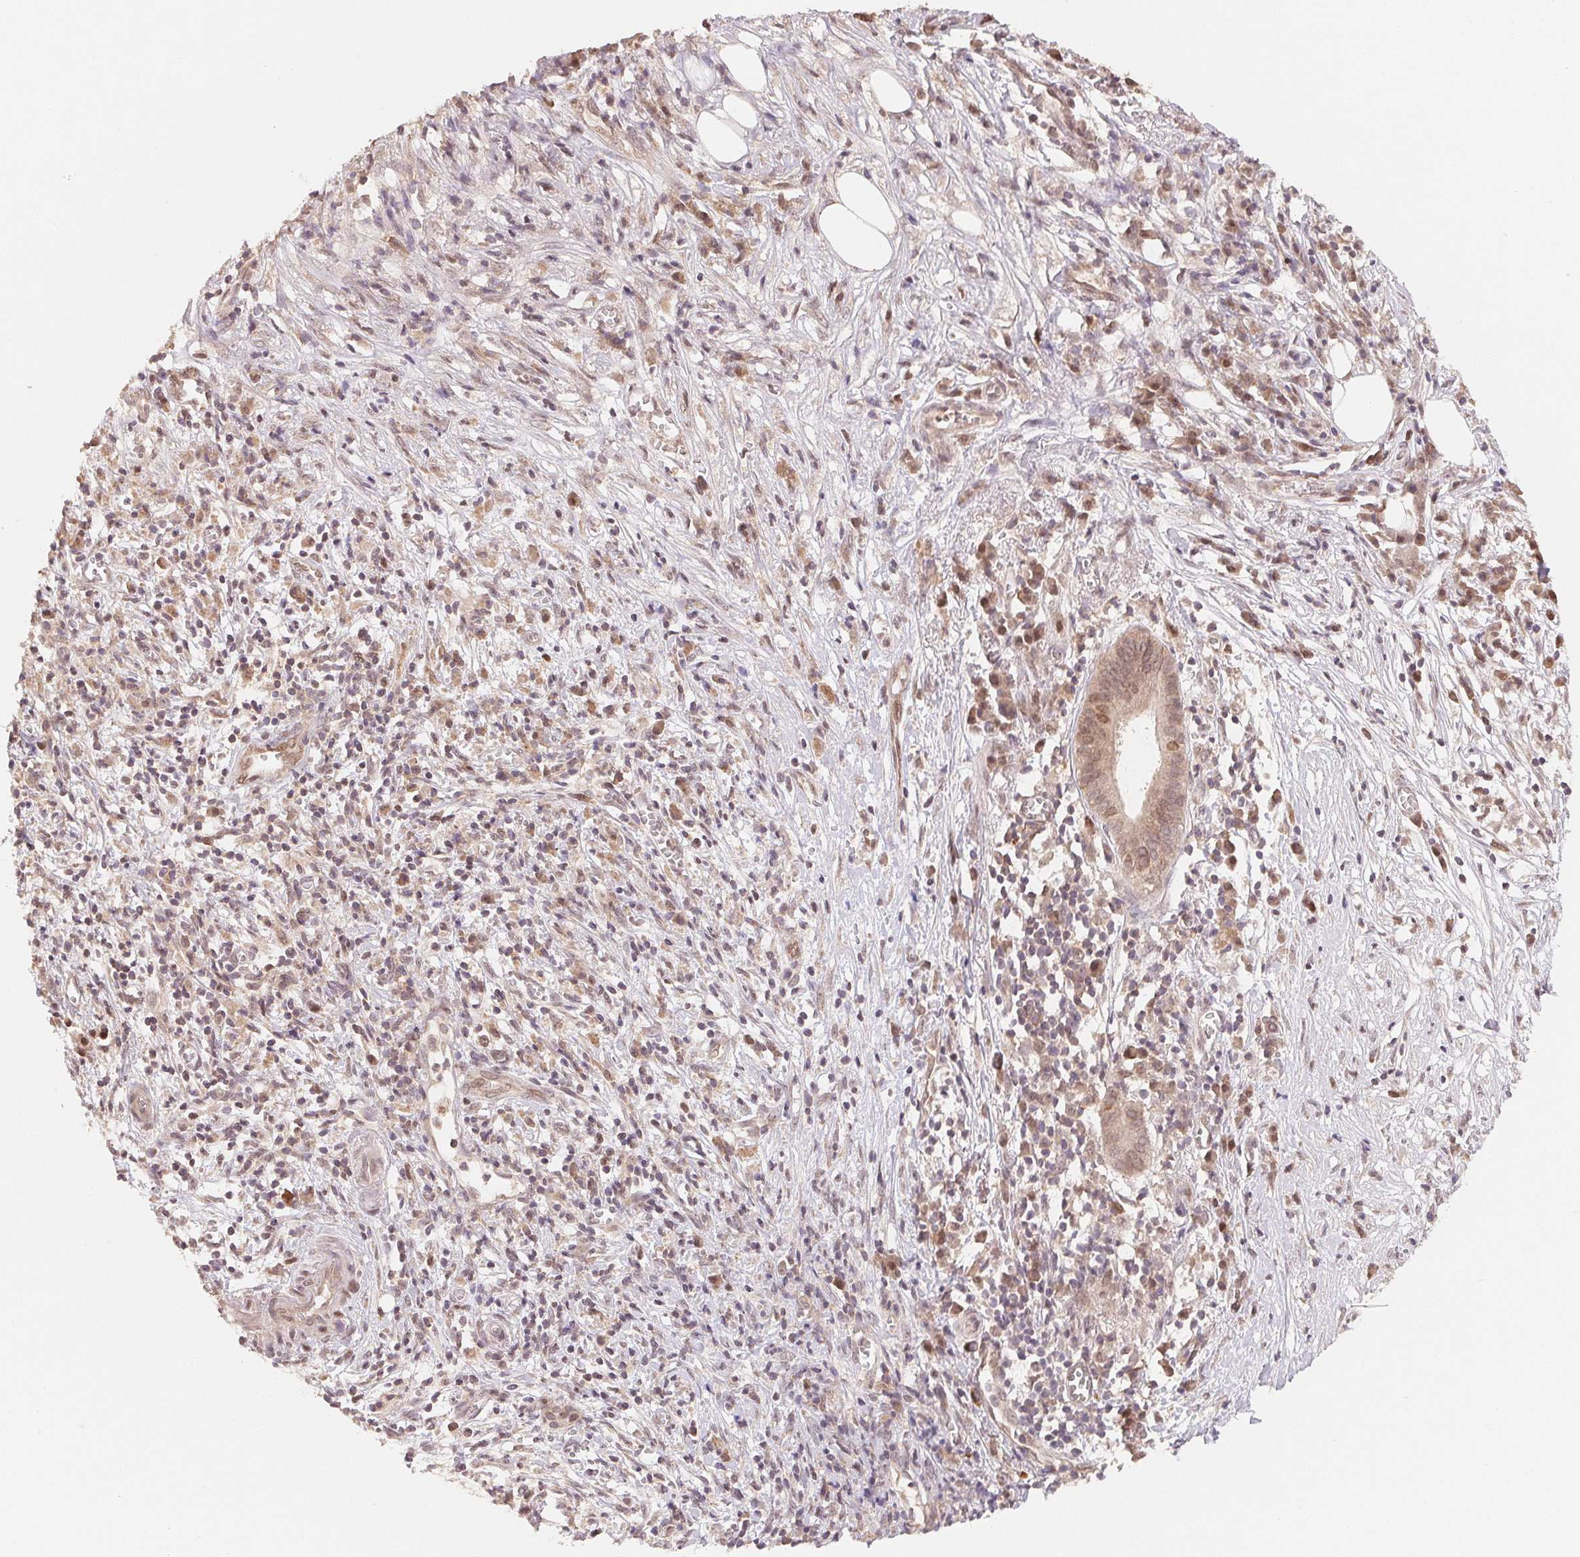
{"staining": {"intensity": "weak", "quantity": "25%-75%", "location": "cytoplasmic/membranous,nuclear"}, "tissue": "pancreatic cancer", "cell_type": "Tumor cells", "image_type": "cancer", "snomed": [{"axis": "morphology", "description": "Adenocarcinoma, NOS"}, {"axis": "topography", "description": "Pancreas"}], "caption": "The photomicrograph shows staining of pancreatic cancer, revealing weak cytoplasmic/membranous and nuclear protein expression (brown color) within tumor cells.", "gene": "HMGN3", "patient": {"sex": "male", "age": 61}}